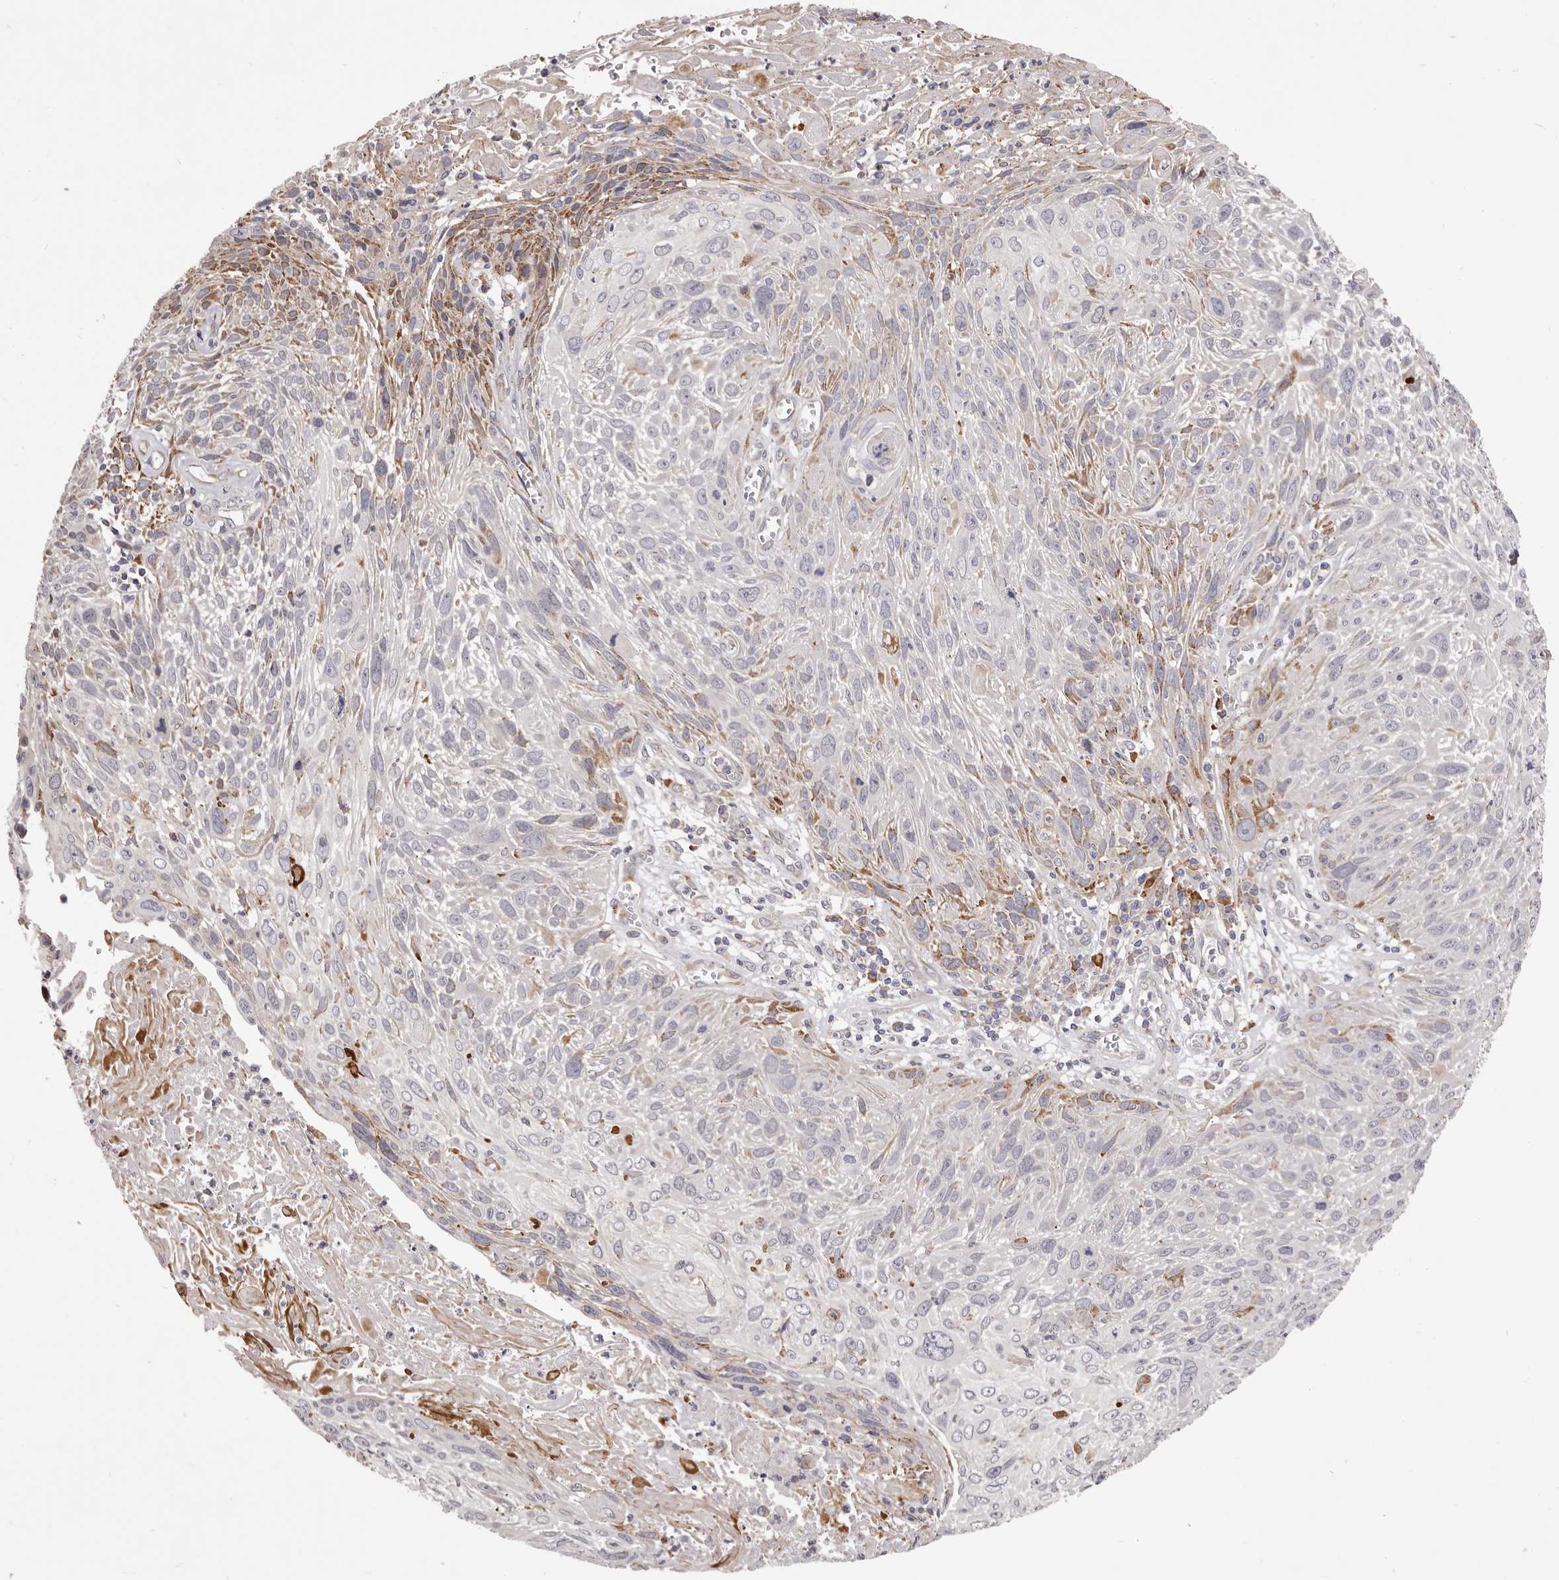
{"staining": {"intensity": "moderate", "quantity": "<25%", "location": "cytoplasmic/membranous"}, "tissue": "cervical cancer", "cell_type": "Tumor cells", "image_type": "cancer", "snomed": [{"axis": "morphology", "description": "Squamous cell carcinoma, NOS"}, {"axis": "topography", "description": "Cervix"}], "caption": "This image displays immunohistochemistry staining of cervical cancer, with low moderate cytoplasmic/membranous positivity in approximately <25% of tumor cells.", "gene": "ALPK1", "patient": {"sex": "female", "age": 51}}